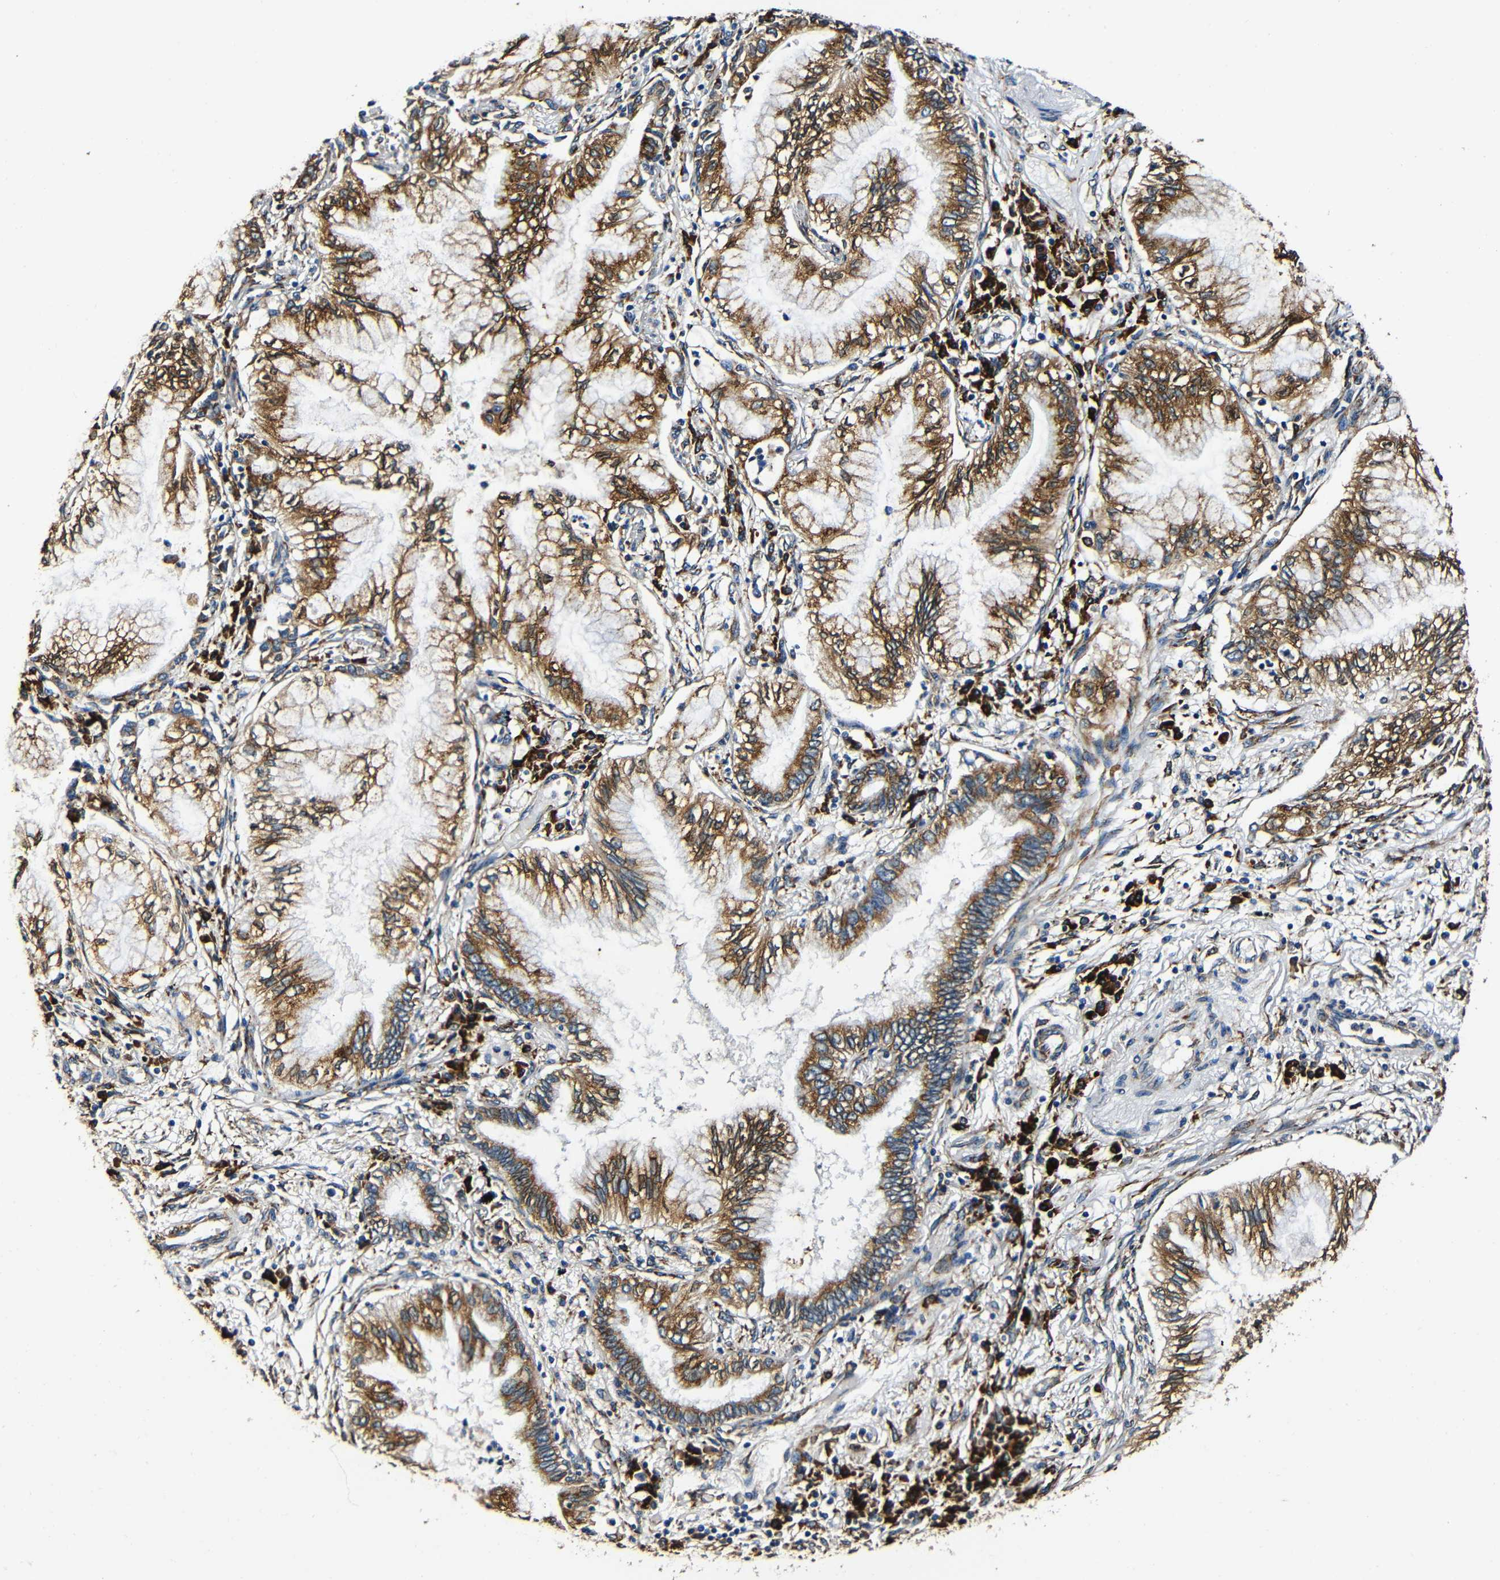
{"staining": {"intensity": "moderate", "quantity": ">75%", "location": "cytoplasmic/membranous"}, "tissue": "lung cancer", "cell_type": "Tumor cells", "image_type": "cancer", "snomed": [{"axis": "morphology", "description": "Normal tissue, NOS"}, {"axis": "morphology", "description": "Adenocarcinoma, NOS"}, {"axis": "topography", "description": "Bronchus"}, {"axis": "topography", "description": "Lung"}], "caption": "Lung cancer (adenocarcinoma) stained with a protein marker shows moderate staining in tumor cells.", "gene": "RRBP1", "patient": {"sex": "female", "age": 70}}